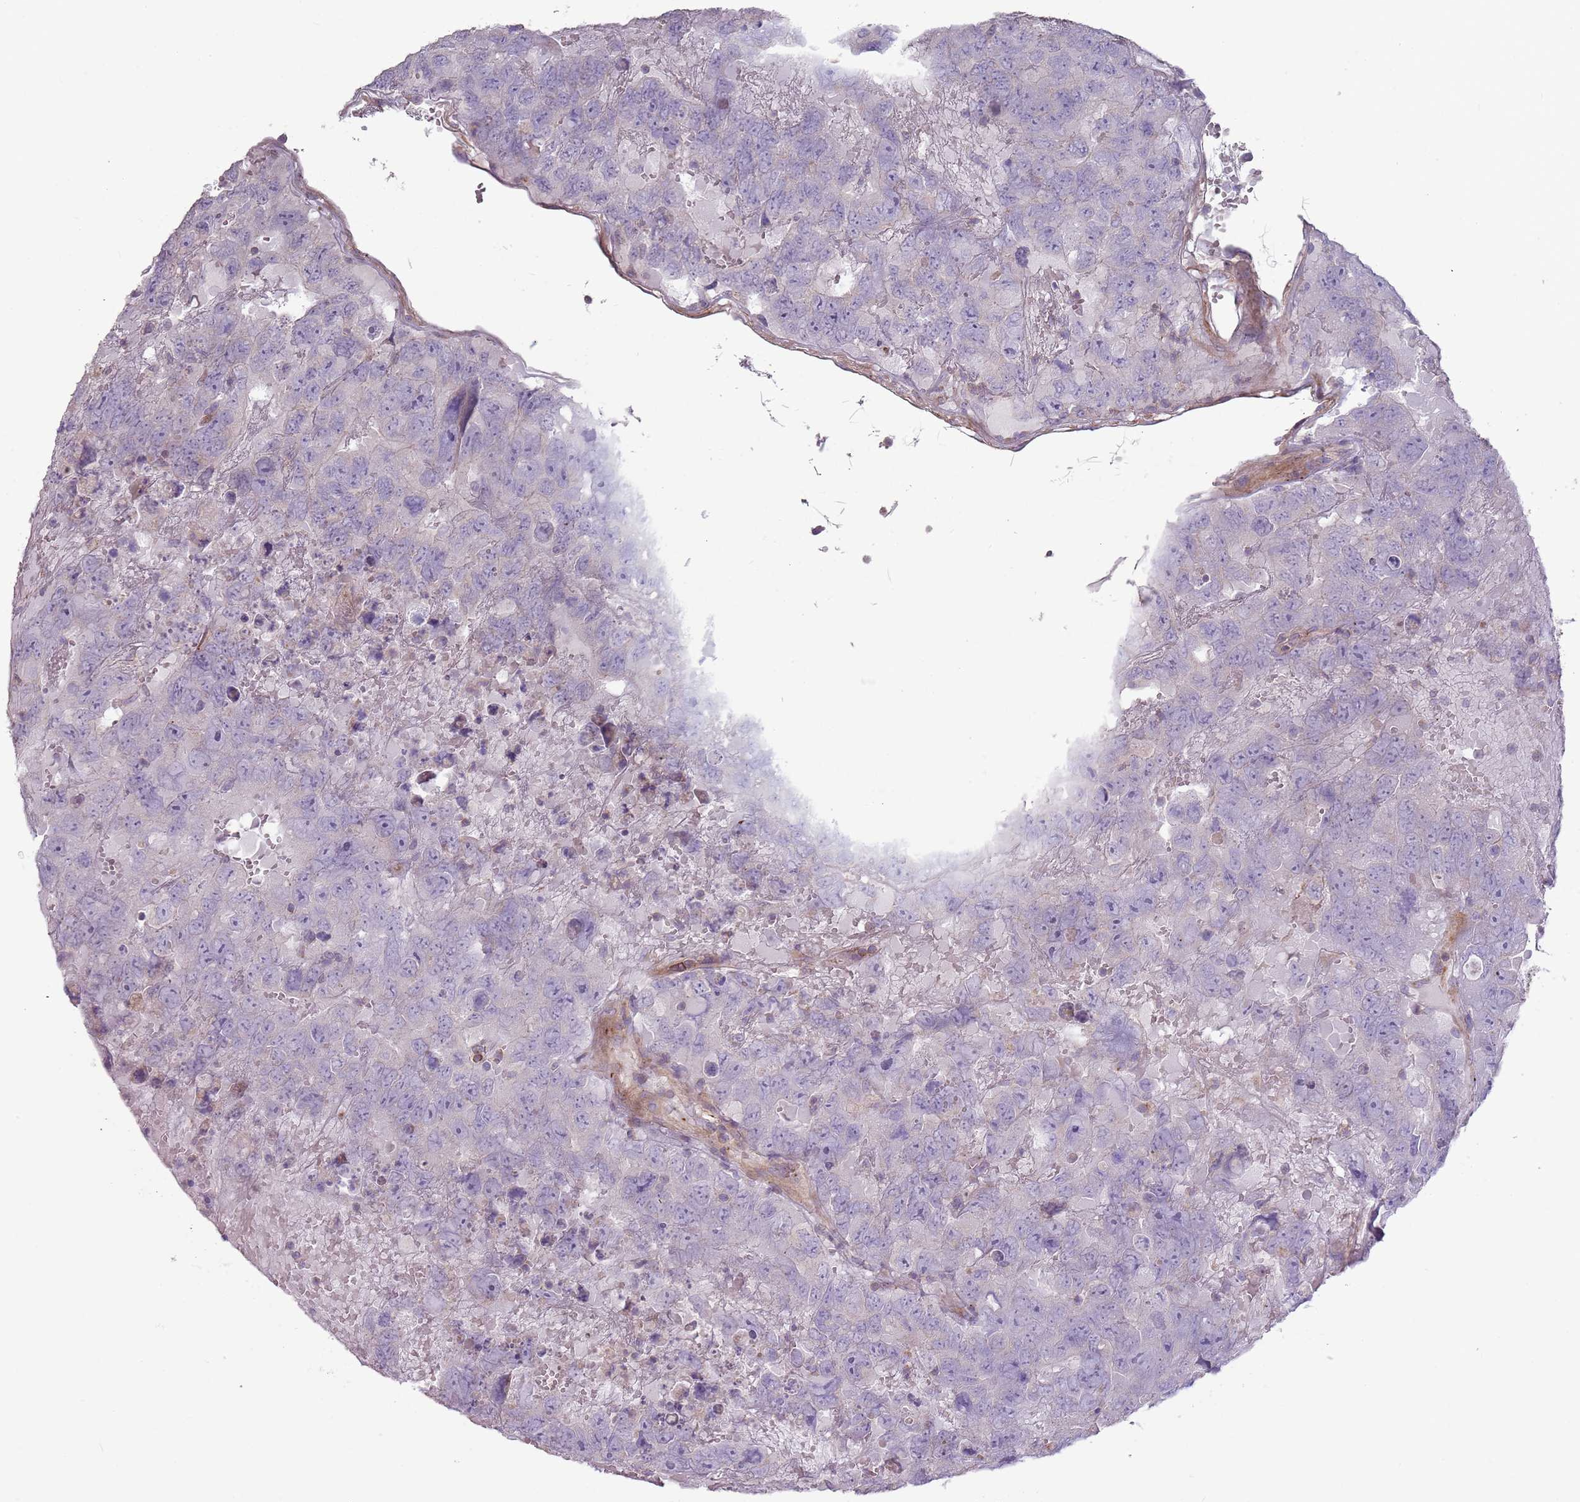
{"staining": {"intensity": "negative", "quantity": "none", "location": "none"}, "tissue": "testis cancer", "cell_type": "Tumor cells", "image_type": "cancer", "snomed": [{"axis": "morphology", "description": "Carcinoma, Embryonal, NOS"}, {"axis": "topography", "description": "Testis"}], "caption": "The image exhibits no staining of tumor cells in testis embryonal carcinoma.", "gene": "DTD2", "patient": {"sex": "male", "age": 45}}